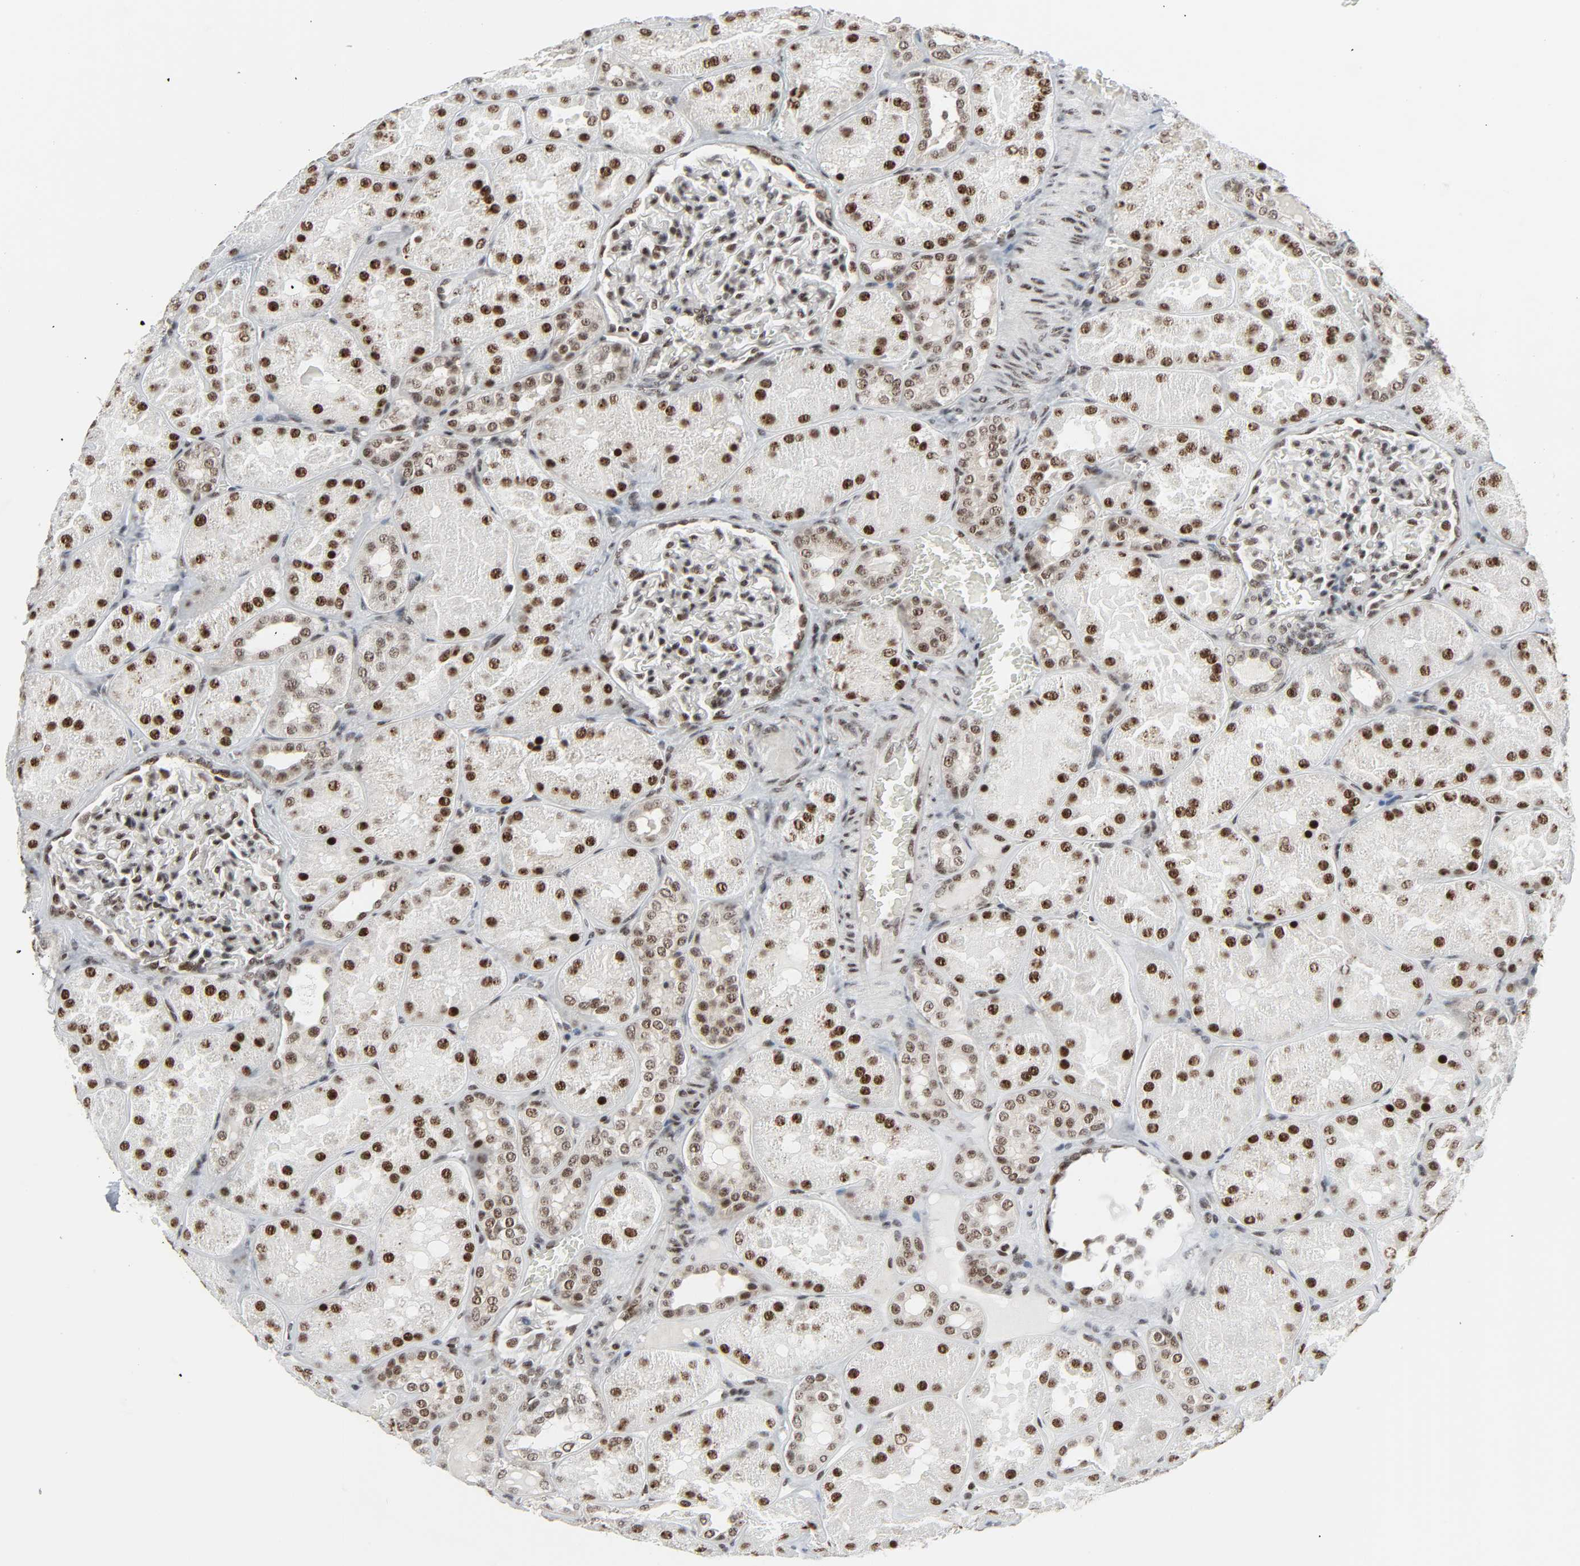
{"staining": {"intensity": "strong", "quantity": ">75%", "location": "nuclear"}, "tissue": "kidney", "cell_type": "Cells in glomeruli", "image_type": "normal", "snomed": [{"axis": "morphology", "description": "Normal tissue, NOS"}, {"axis": "topography", "description": "Kidney"}], "caption": "High-magnification brightfield microscopy of unremarkable kidney stained with DAB (brown) and counterstained with hematoxylin (blue). cells in glomeruli exhibit strong nuclear expression is appreciated in about>75% of cells.", "gene": "CDK7", "patient": {"sex": "male", "age": 28}}